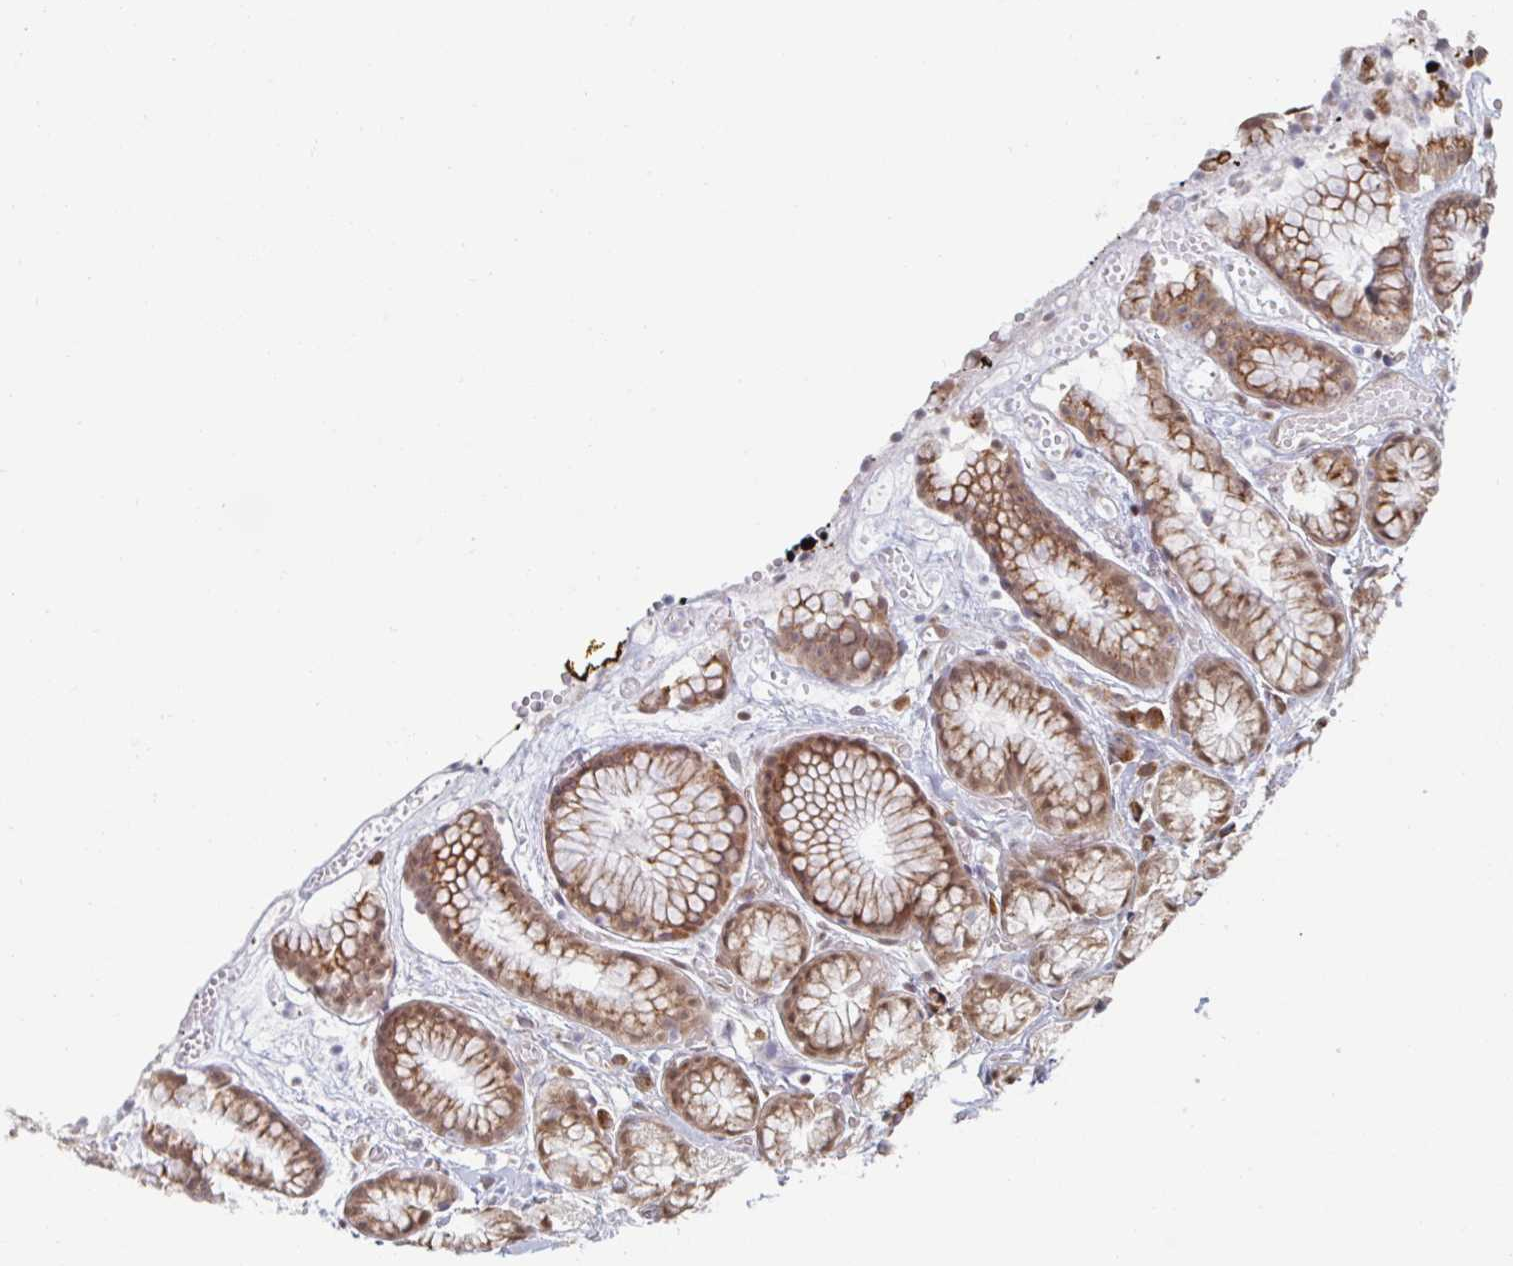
{"staining": {"intensity": "moderate", "quantity": ">75%", "location": "cytoplasmic/membranous"}, "tissue": "stomach", "cell_type": "Glandular cells", "image_type": "normal", "snomed": [{"axis": "morphology", "description": "Normal tissue, NOS"}, {"axis": "topography", "description": "Smooth muscle"}, {"axis": "topography", "description": "Stomach"}], "caption": "The photomicrograph reveals staining of benign stomach, revealing moderate cytoplasmic/membranous protein positivity (brown color) within glandular cells.", "gene": "TRAPPC10", "patient": {"sex": "male", "age": 70}}